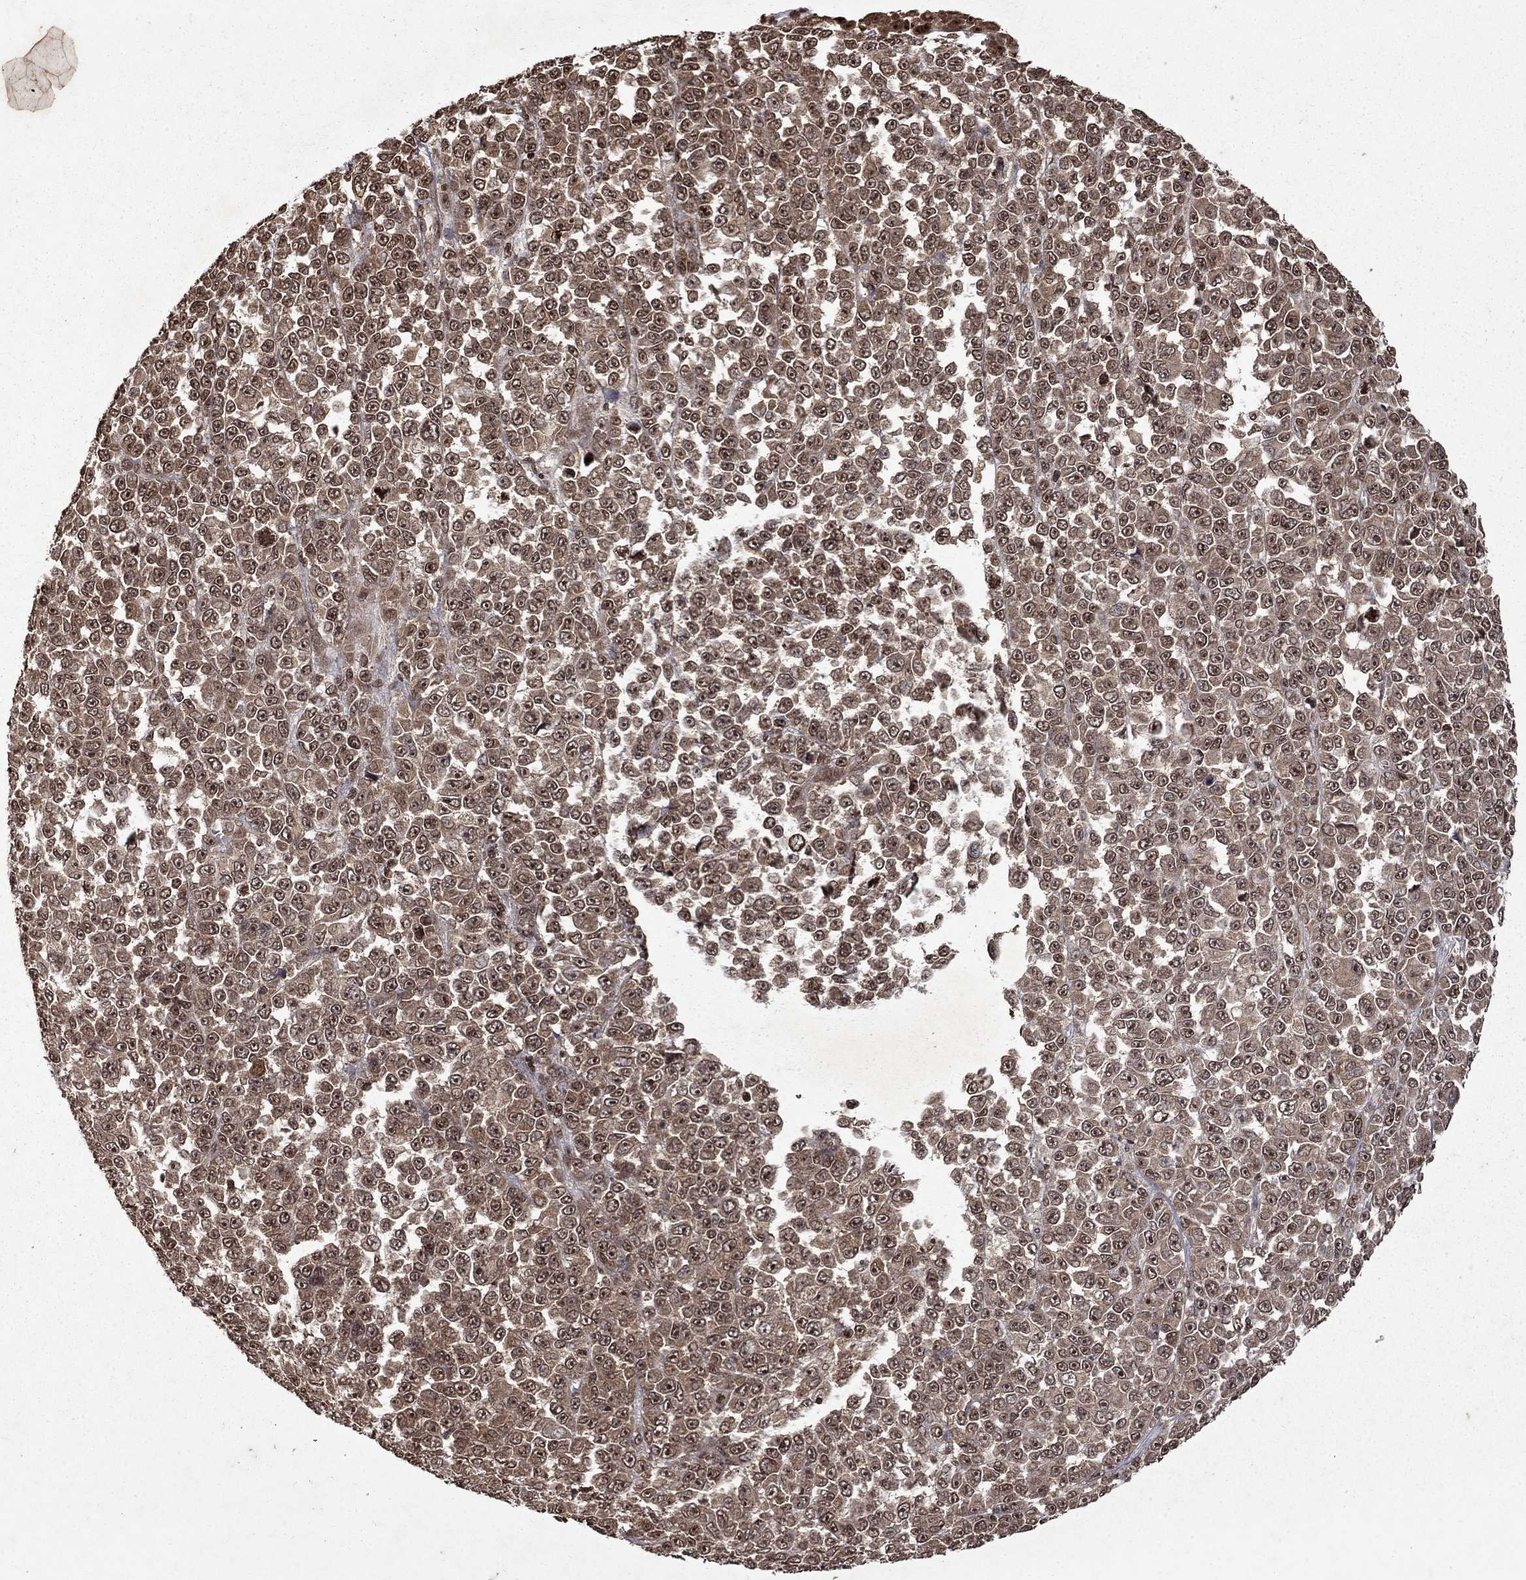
{"staining": {"intensity": "weak", "quantity": "25%-75%", "location": "cytoplasmic/membranous"}, "tissue": "melanoma", "cell_type": "Tumor cells", "image_type": "cancer", "snomed": [{"axis": "morphology", "description": "Malignant melanoma, NOS"}, {"axis": "topography", "description": "Skin"}], "caption": "Immunohistochemistry (IHC) photomicrograph of human malignant melanoma stained for a protein (brown), which displays low levels of weak cytoplasmic/membranous positivity in about 25%-75% of tumor cells.", "gene": "PIN4", "patient": {"sex": "female", "age": 95}}